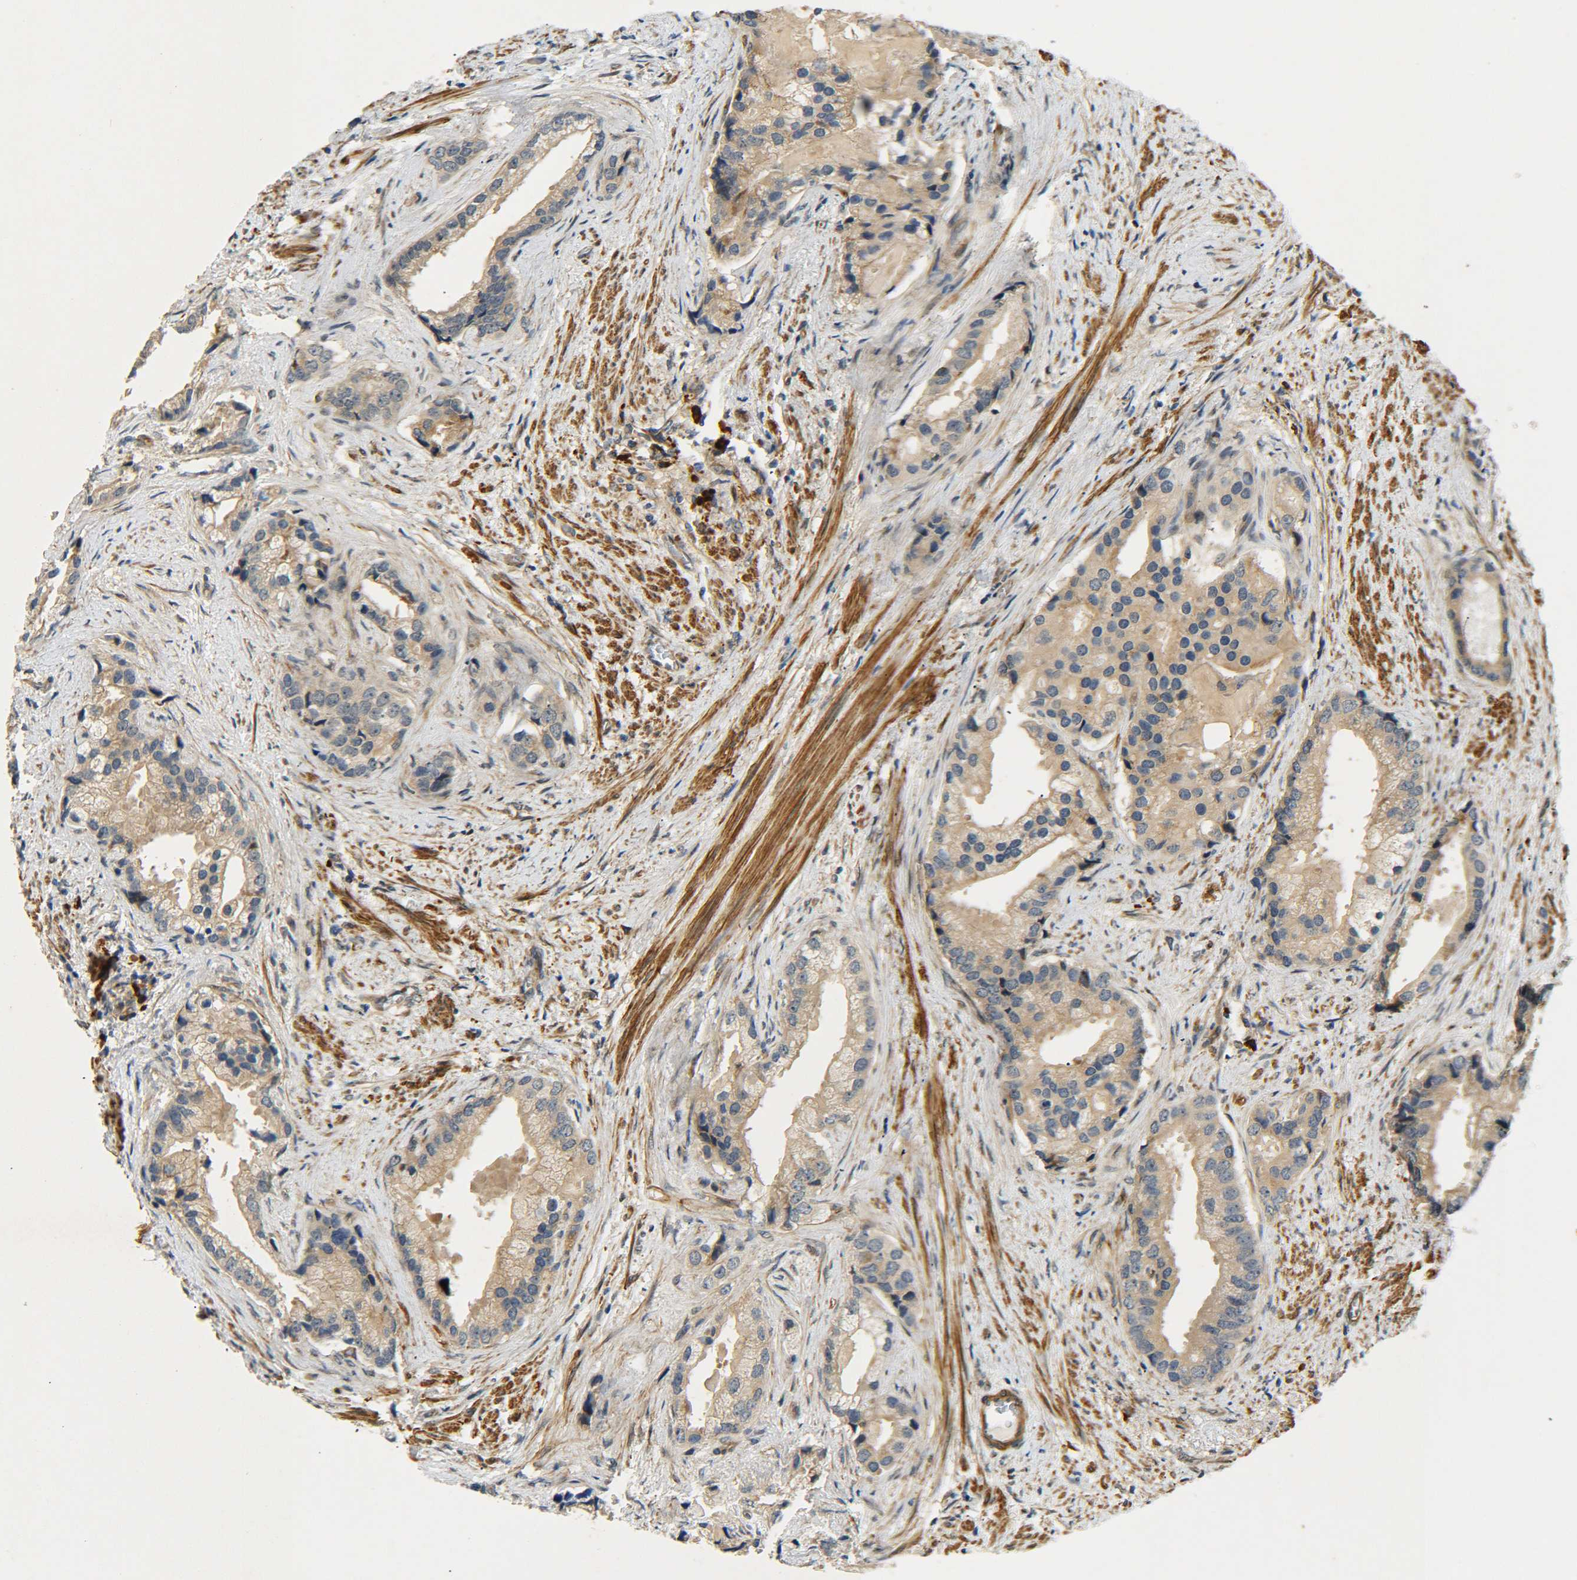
{"staining": {"intensity": "weak", "quantity": ">75%", "location": "cytoplasmic/membranous"}, "tissue": "prostate cancer", "cell_type": "Tumor cells", "image_type": "cancer", "snomed": [{"axis": "morphology", "description": "Adenocarcinoma, Low grade"}, {"axis": "topography", "description": "Prostate"}], "caption": "This is an image of immunohistochemistry staining of prostate cancer (adenocarcinoma (low-grade)), which shows weak positivity in the cytoplasmic/membranous of tumor cells.", "gene": "MEIS1", "patient": {"sex": "male", "age": 71}}